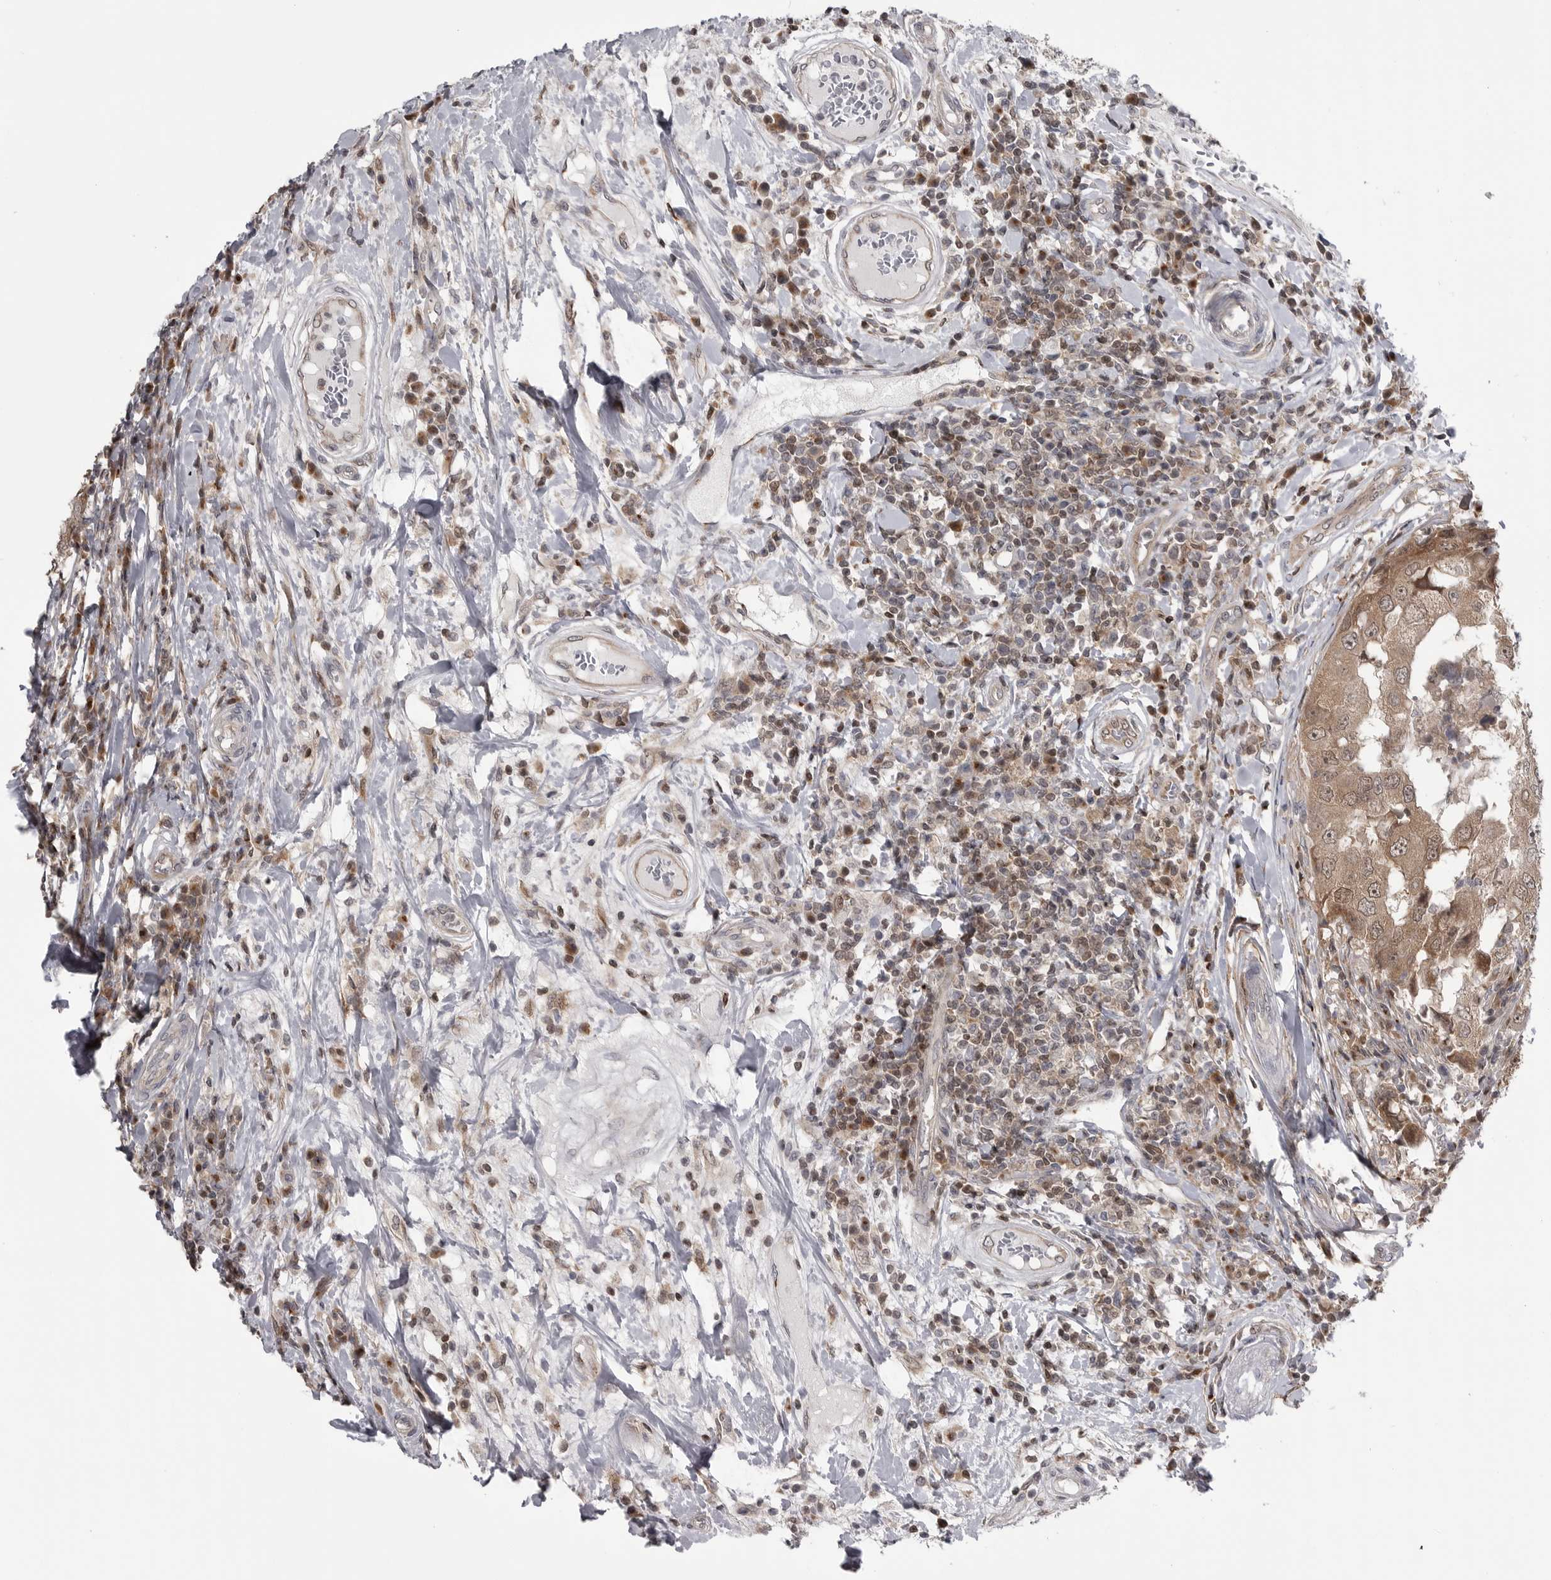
{"staining": {"intensity": "moderate", "quantity": ">75%", "location": "cytoplasmic/membranous,nuclear"}, "tissue": "breast cancer", "cell_type": "Tumor cells", "image_type": "cancer", "snomed": [{"axis": "morphology", "description": "Duct carcinoma"}, {"axis": "topography", "description": "Breast"}], "caption": "This image demonstrates immunohistochemistry staining of breast intraductal carcinoma, with medium moderate cytoplasmic/membranous and nuclear positivity in approximately >75% of tumor cells.", "gene": "MAPK13", "patient": {"sex": "female", "age": 27}}